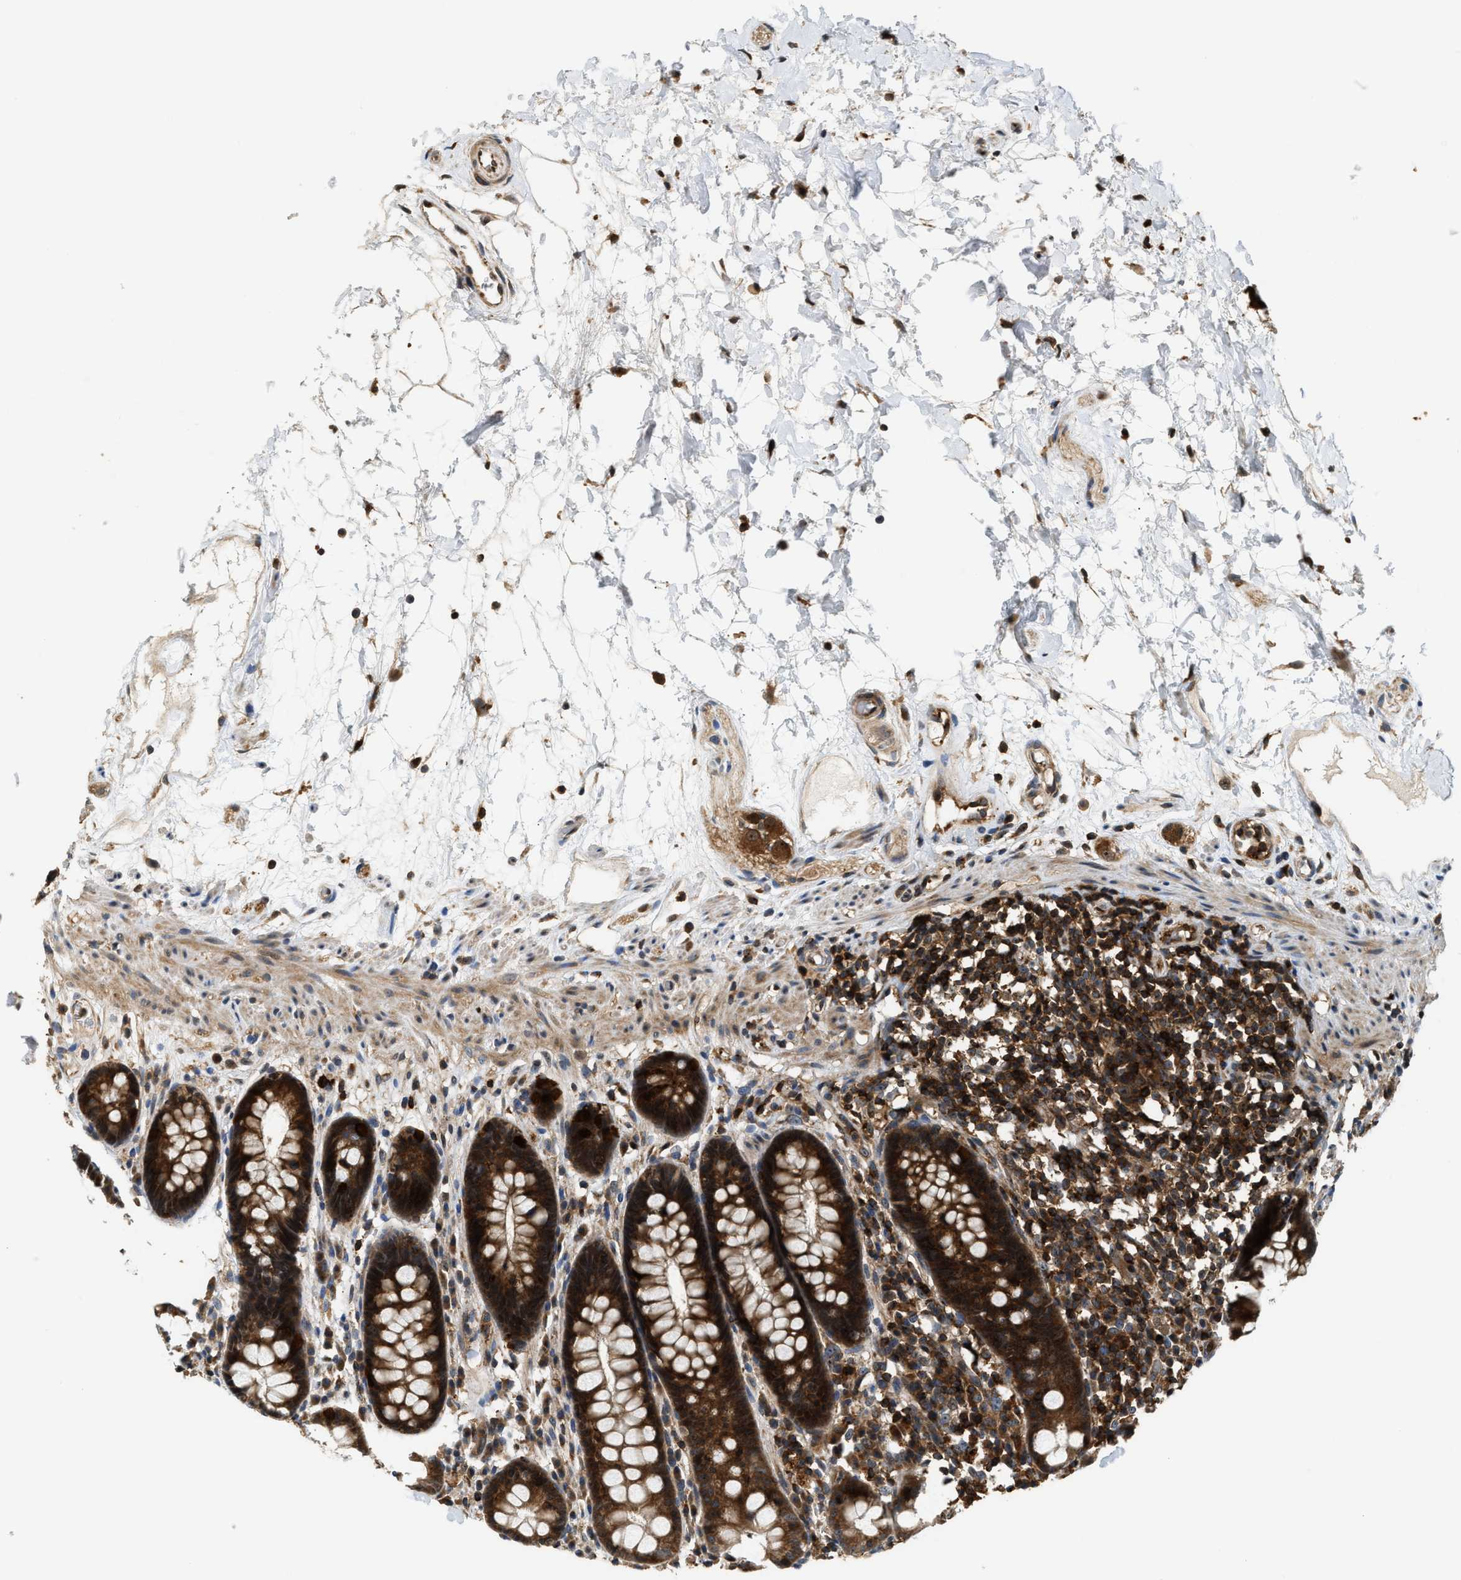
{"staining": {"intensity": "strong", "quantity": ">75%", "location": "cytoplasmic/membranous"}, "tissue": "rectum", "cell_type": "Glandular cells", "image_type": "normal", "snomed": [{"axis": "morphology", "description": "Normal tissue, NOS"}, {"axis": "topography", "description": "Rectum"}], "caption": "Rectum was stained to show a protein in brown. There is high levels of strong cytoplasmic/membranous staining in approximately >75% of glandular cells.", "gene": "SNX5", "patient": {"sex": "male", "age": 64}}